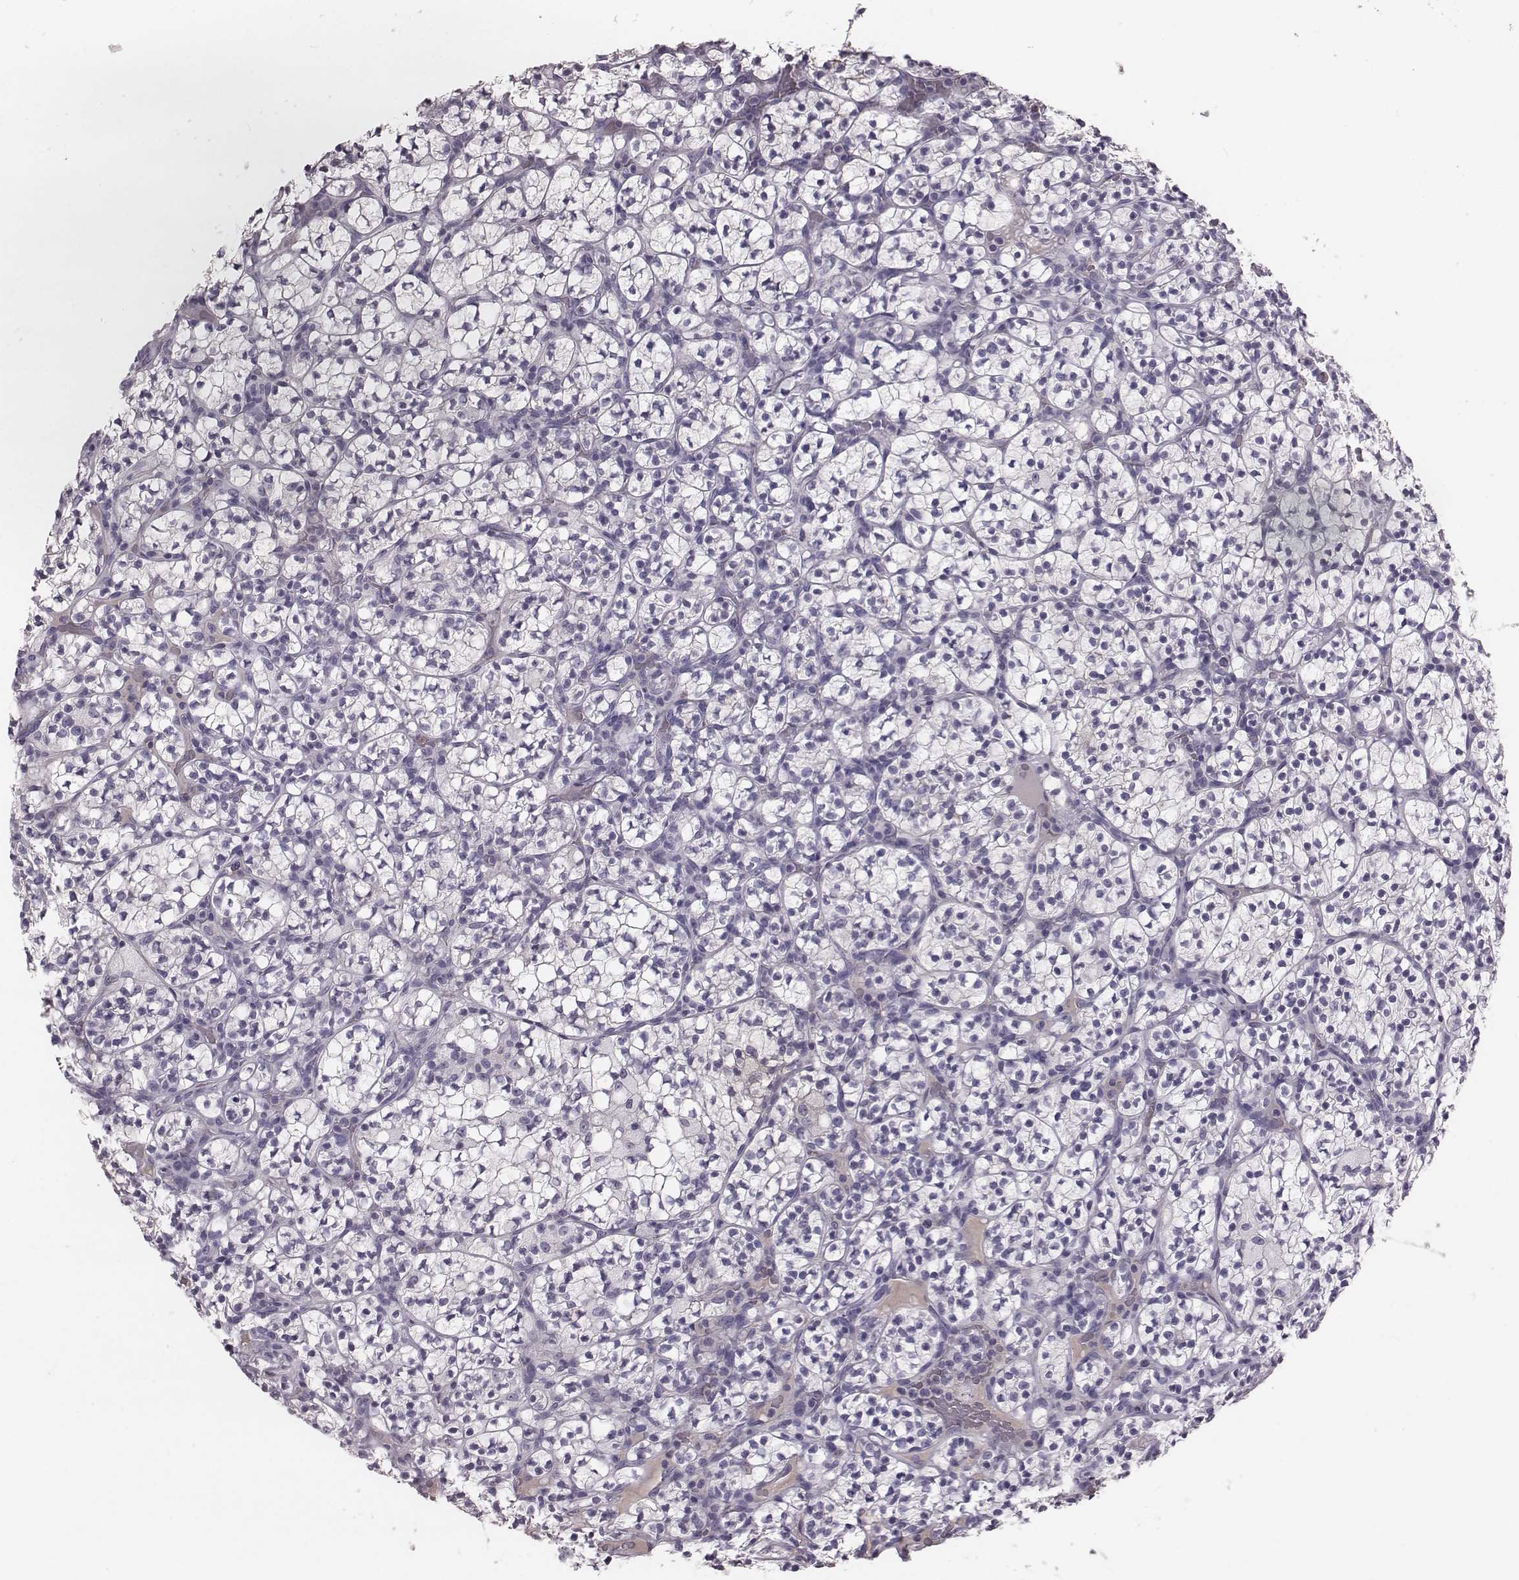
{"staining": {"intensity": "negative", "quantity": "none", "location": "none"}, "tissue": "renal cancer", "cell_type": "Tumor cells", "image_type": "cancer", "snomed": [{"axis": "morphology", "description": "Adenocarcinoma, NOS"}, {"axis": "topography", "description": "Kidney"}], "caption": "DAB (3,3'-diaminobenzidine) immunohistochemical staining of renal cancer (adenocarcinoma) exhibits no significant staining in tumor cells.", "gene": "SMIM24", "patient": {"sex": "female", "age": 89}}